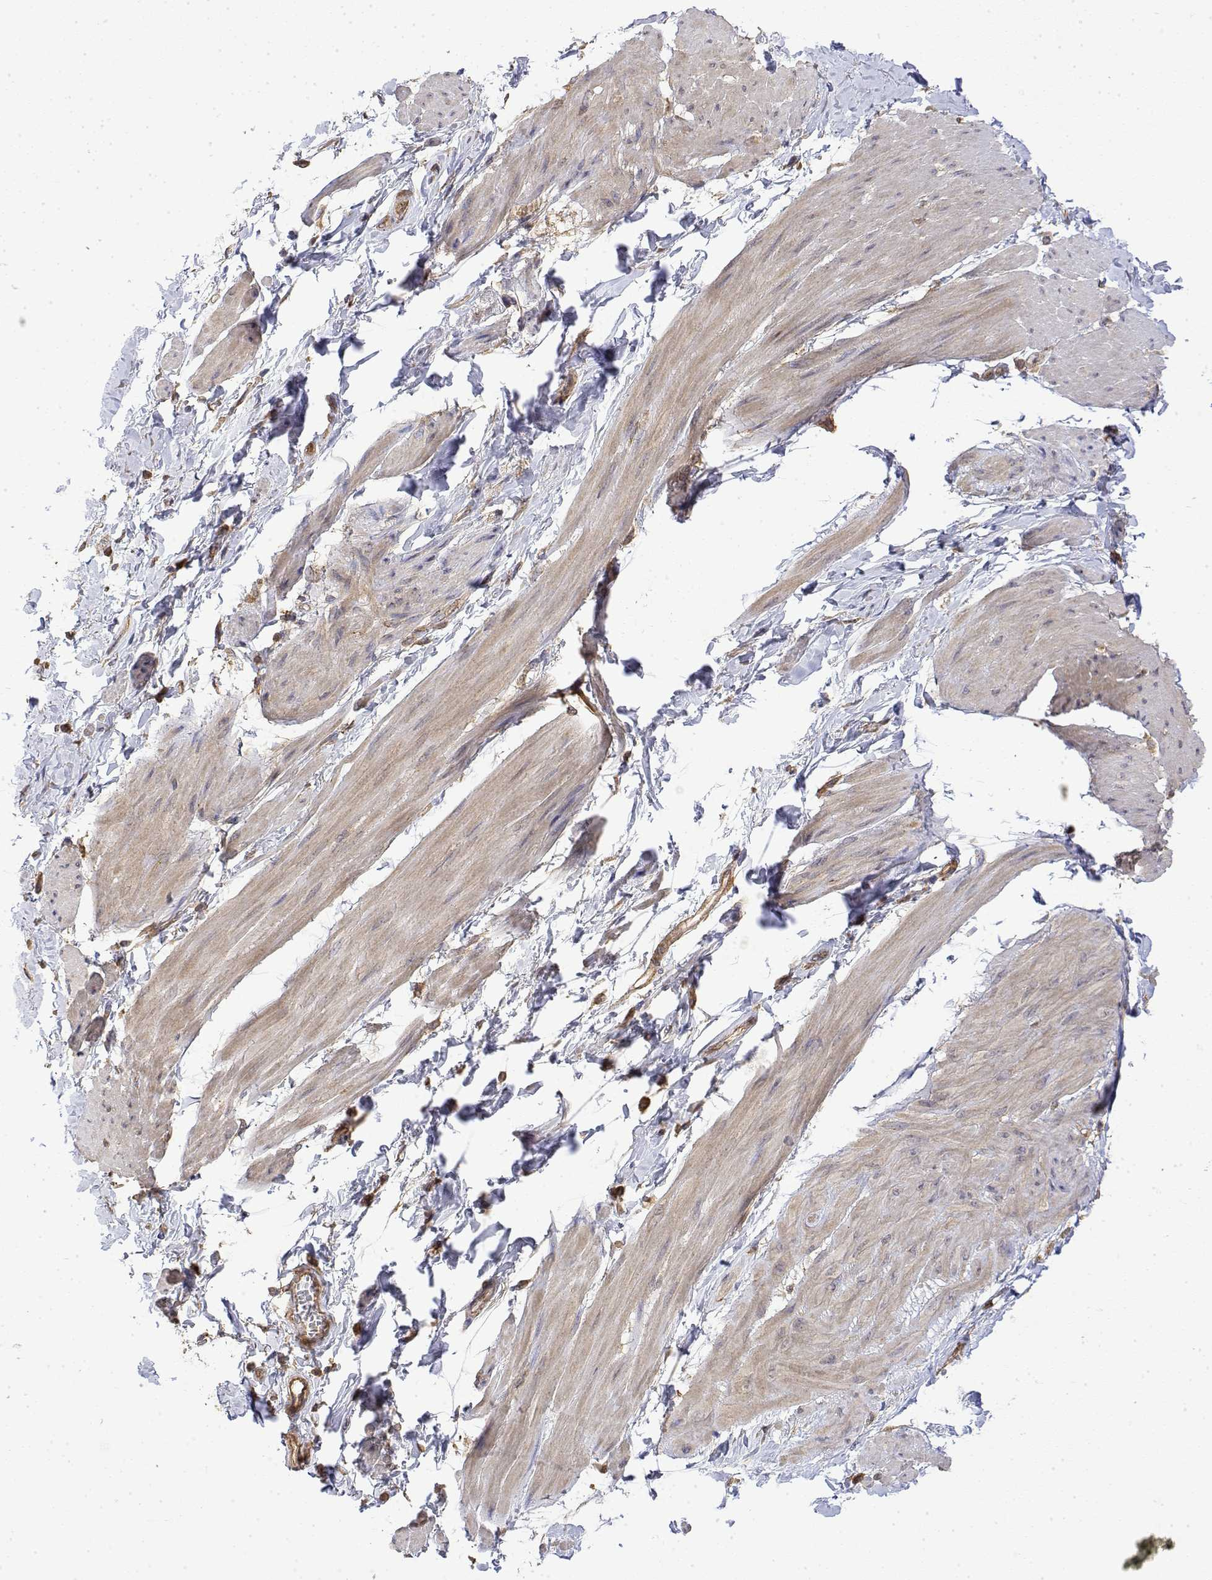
{"staining": {"intensity": "negative", "quantity": "none", "location": "none"}, "tissue": "adipose tissue", "cell_type": "Adipocytes", "image_type": "normal", "snomed": [{"axis": "morphology", "description": "Normal tissue, NOS"}, {"axis": "topography", "description": "Urinary bladder"}, {"axis": "topography", "description": "Peripheral nerve tissue"}], "caption": "An immunohistochemistry (IHC) photomicrograph of benign adipose tissue is shown. There is no staining in adipocytes of adipose tissue.", "gene": "PACSIN2", "patient": {"sex": "female", "age": 60}}